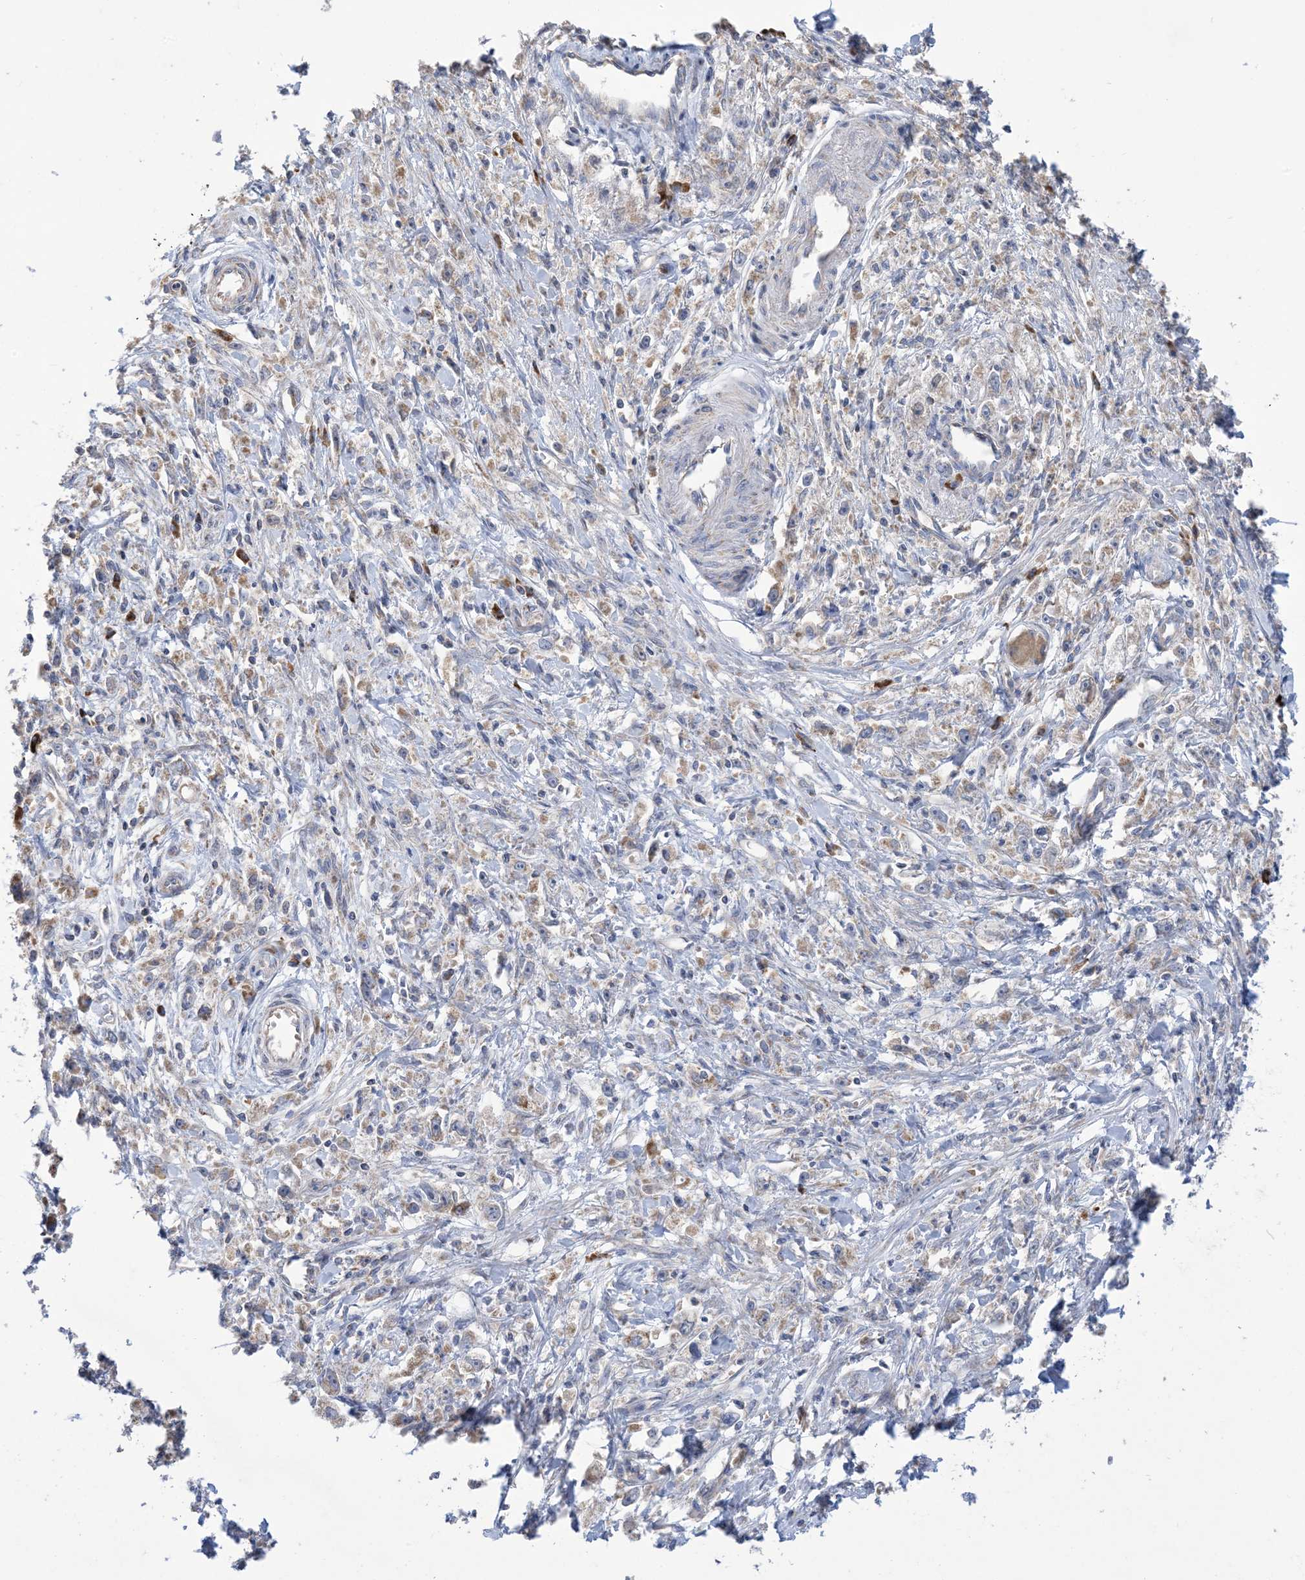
{"staining": {"intensity": "negative", "quantity": "none", "location": "none"}, "tissue": "stomach cancer", "cell_type": "Tumor cells", "image_type": "cancer", "snomed": [{"axis": "morphology", "description": "Adenocarcinoma, NOS"}, {"axis": "topography", "description": "Stomach"}], "caption": "This is a image of IHC staining of adenocarcinoma (stomach), which shows no staining in tumor cells.", "gene": "CLEC16A", "patient": {"sex": "female", "age": 59}}